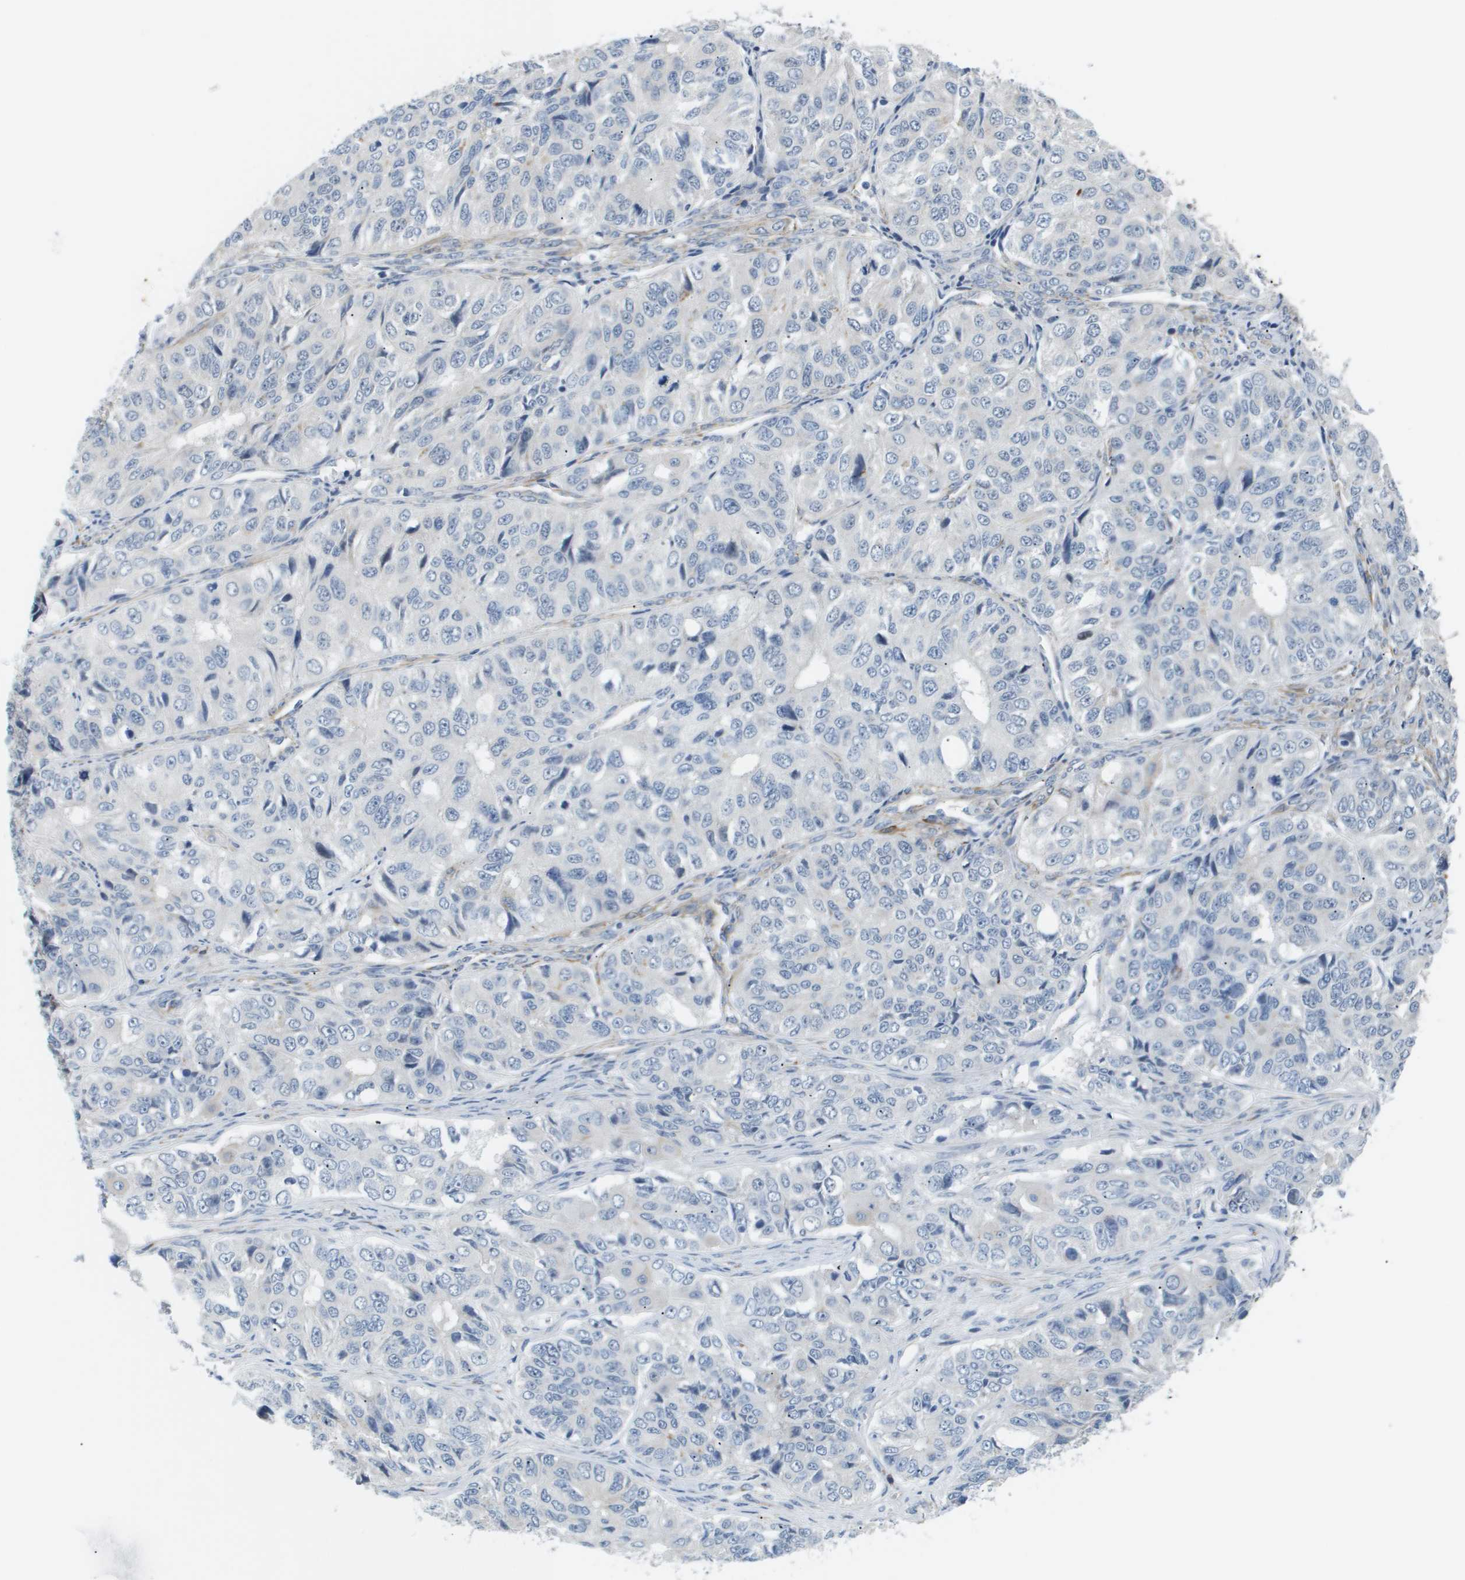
{"staining": {"intensity": "negative", "quantity": "none", "location": "none"}, "tissue": "ovarian cancer", "cell_type": "Tumor cells", "image_type": "cancer", "snomed": [{"axis": "morphology", "description": "Carcinoma, endometroid"}, {"axis": "topography", "description": "Ovary"}], "caption": "IHC of ovarian cancer exhibits no expression in tumor cells.", "gene": "OTUD5", "patient": {"sex": "female", "age": 51}}